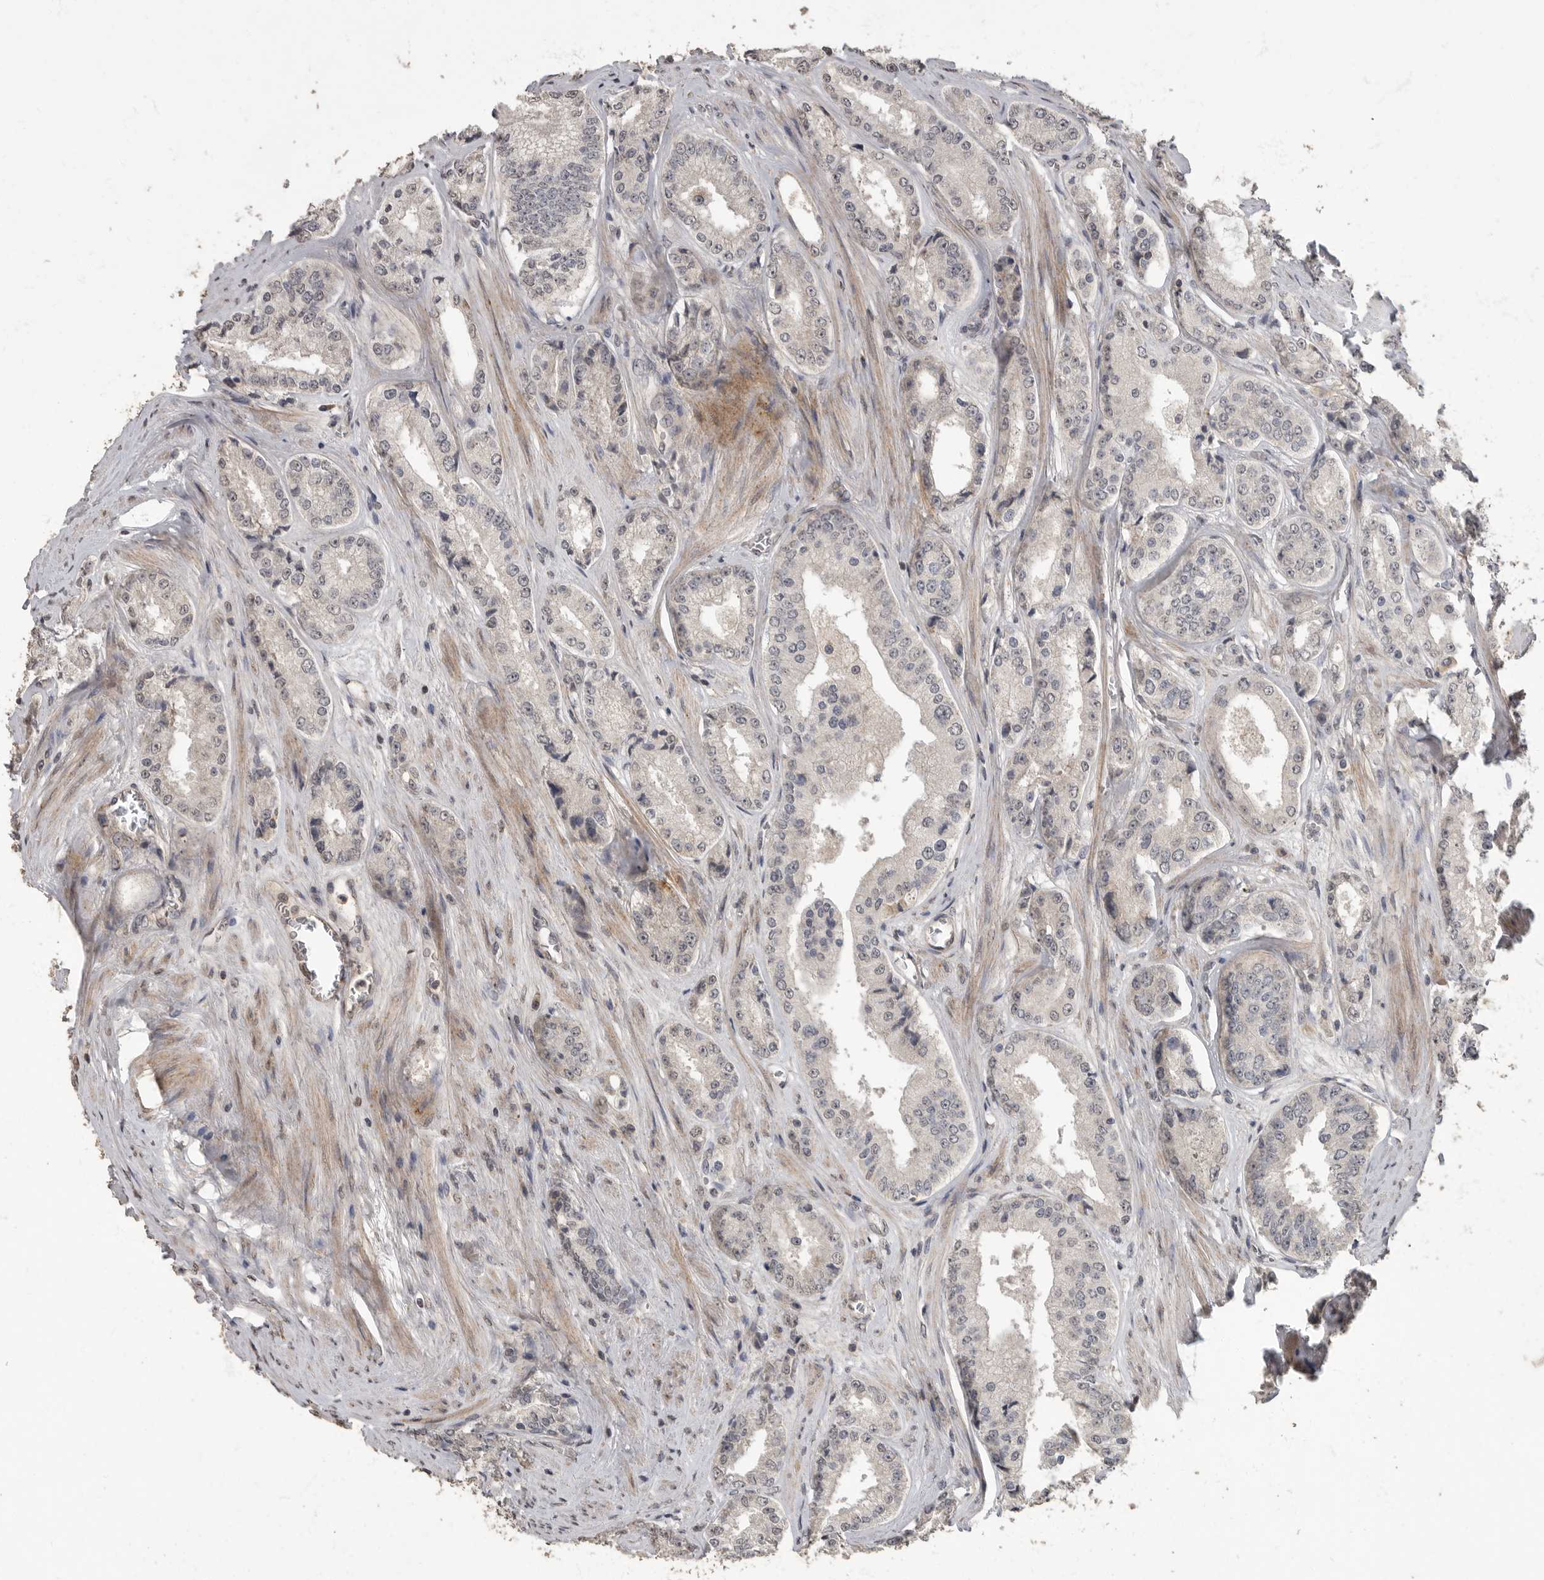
{"staining": {"intensity": "negative", "quantity": "none", "location": "none"}, "tissue": "prostate cancer", "cell_type": "Tumor cells", "image_type": "cancer", "snomed": [{"axis": "morphology", "description": "Adenocarcinoma, High grade"}, {"axis": "topography", "description": "Prostate"}], "caption": "High magnification brightfield microscopy of prostate adenocarcinoma (high-grade) stained with DAB (3,3'-diaminobenzidine) (brown) and counterstained with hematoxylin (blue): tumor cells show no significant expression.", "gene": "MAFG", "patient": {"sex": "male", "age": 61}}